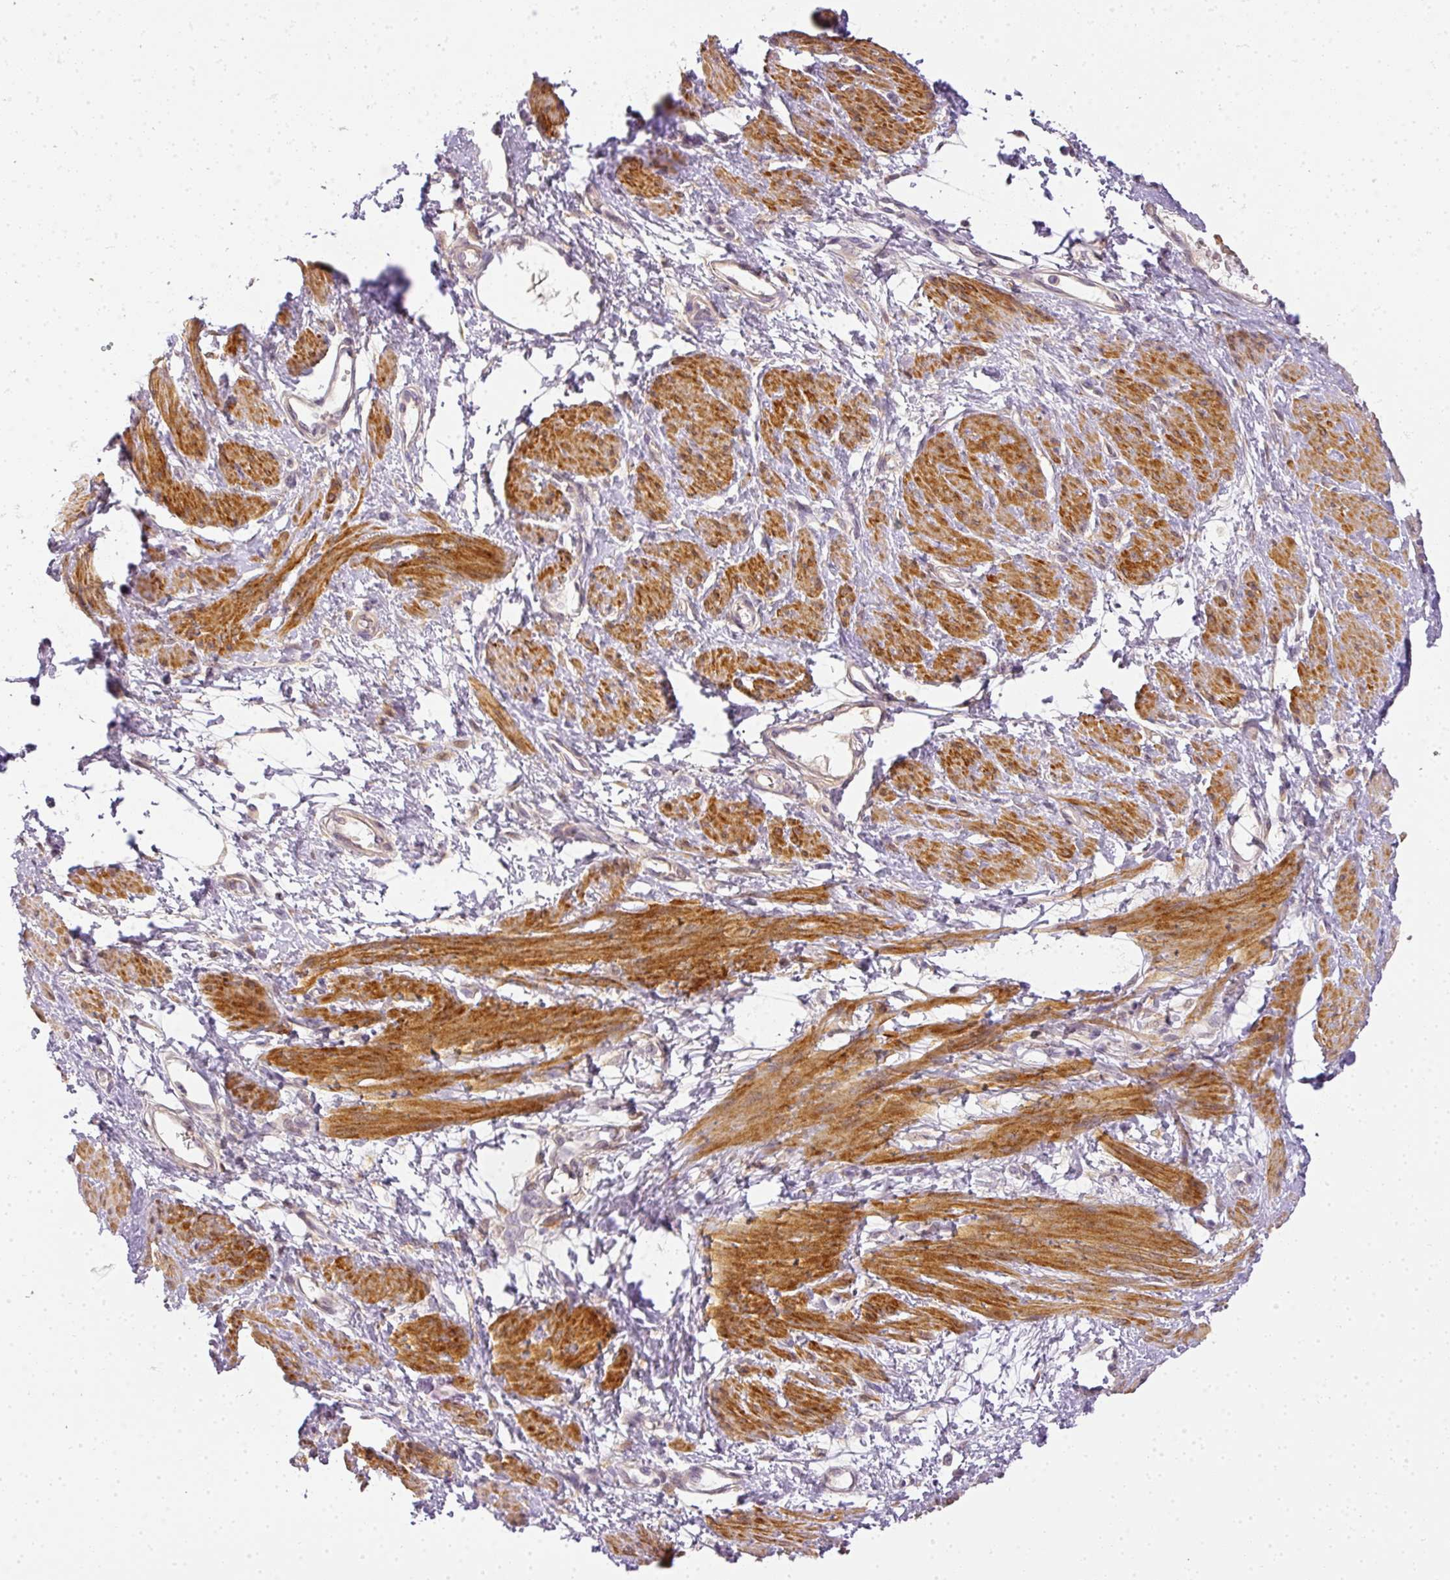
{"staining": {"intensity": "strong", "quantity": ">75%", "location": "cytoplasmic/membranous"}, "tissue": "smooth muscle", "cell_type": "Smooth muscle cells", "image_type": "normal", "snomed": [{"axis": "morphology", "description": "Normal tissue, NOS"}, {"axis": "topography", "description": "Smooth muscle"}, {"axis": "topography", "description": "Uterus"}], "caption": "Smooth muscle stained for a protein reveals strong cytoplasmic/membranous positivity in smooth muscle cells.", "gene": "ADH5", "patient": {"sex": "female", "age": 39}}